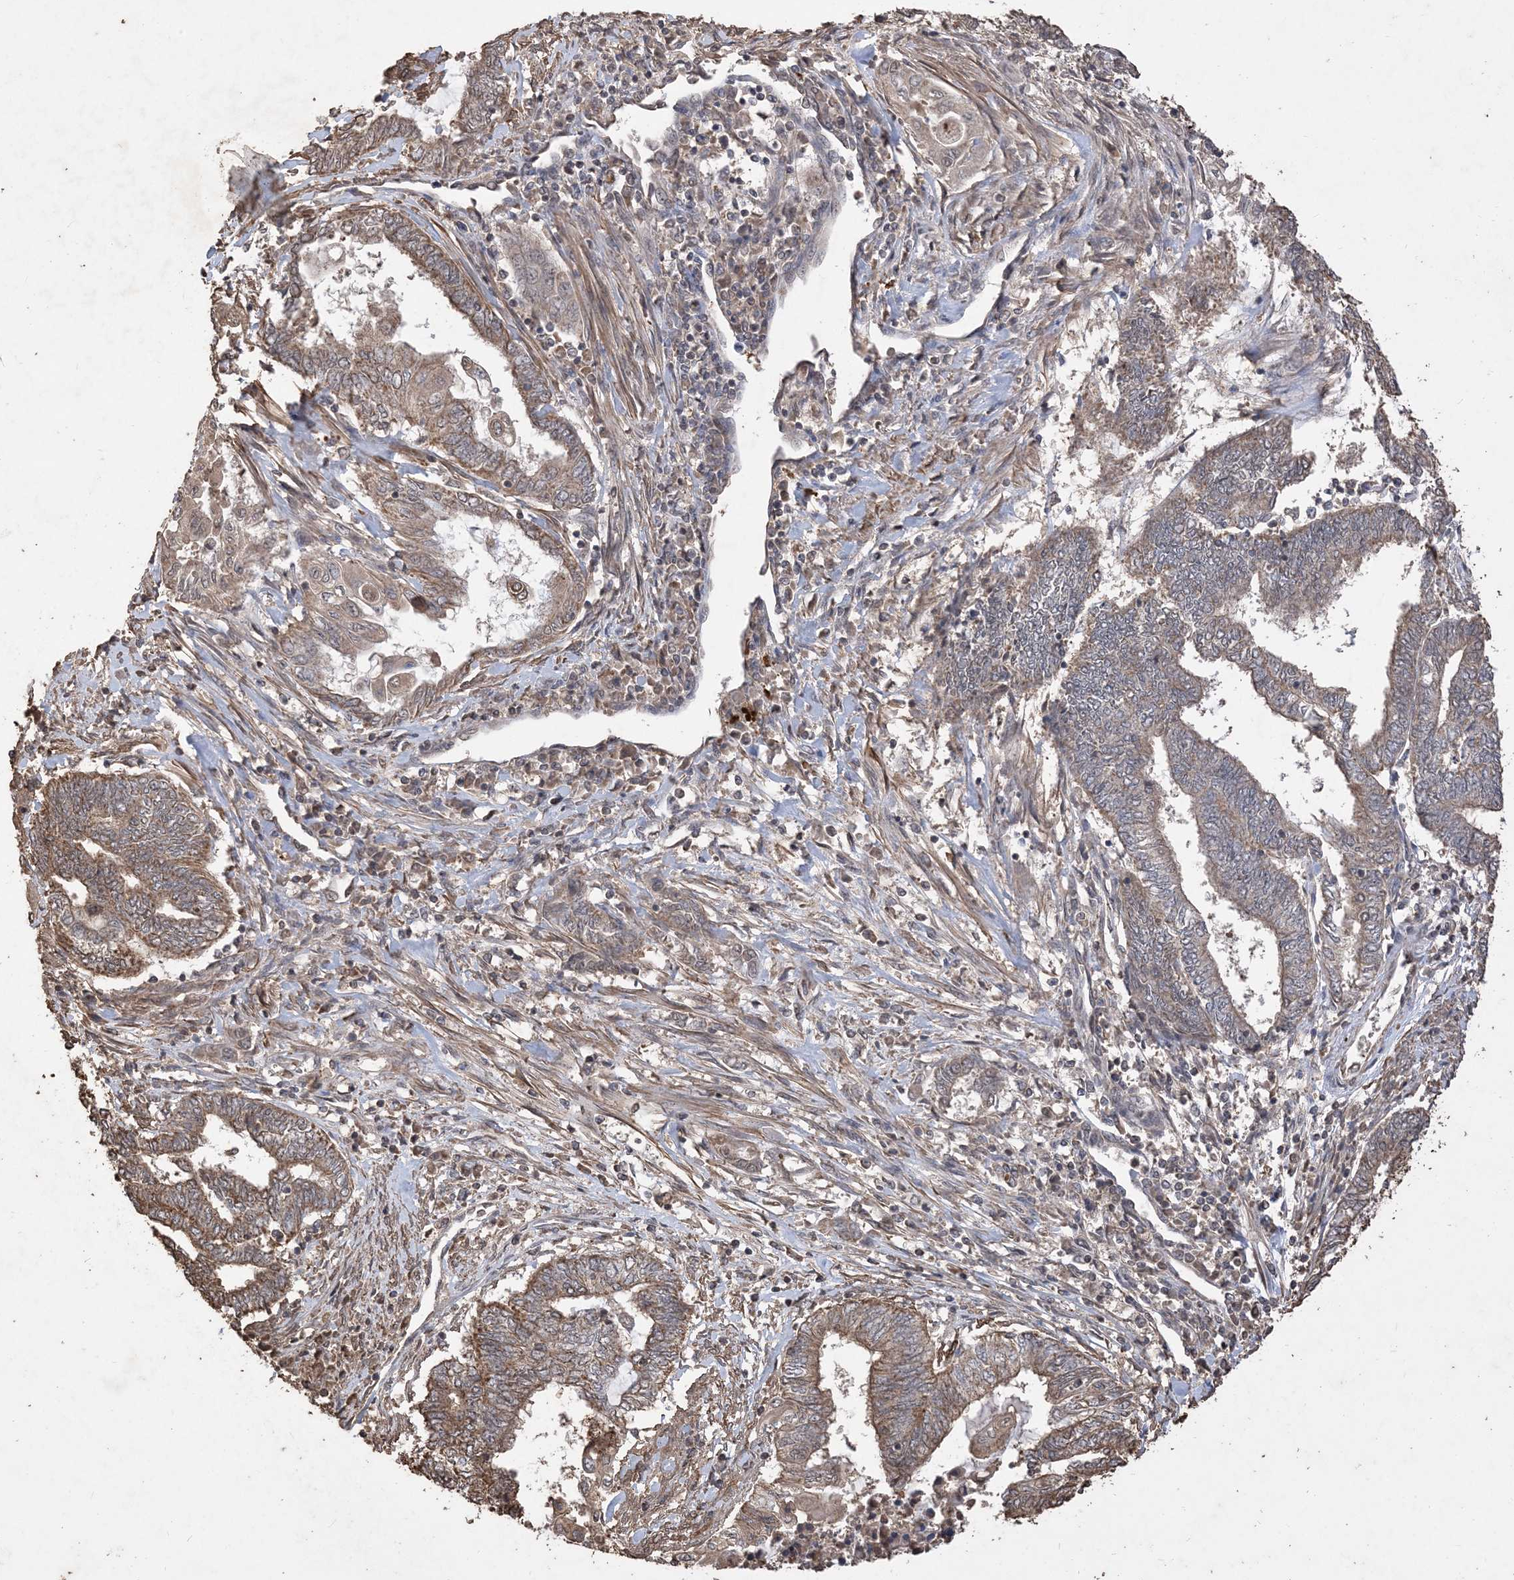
{"staining": {"intensity": "moderate", "quantity": ">75%", "location": "cytoplasmic/membranous"}, "tissue": "endometrial cancer", "cell_type": "Tumor cells", "image_type": "cancer", "snomed": [{"axis": "morphology", "description": "Adenocarcinoma, NOS"}, {"axis": "topography", "description": "Uterus"}, {"axis": "topography", "description": "Endometrium"}], "caption": "About >75% of tumor cells in endometrial cancer (adenocarcinoma) show moderate cytoplasmic/membranous protein expression as visualized by brown immunohistochemical staining.", "gene": "HPS4", "patient": {"sex": "female", "age": 70}}